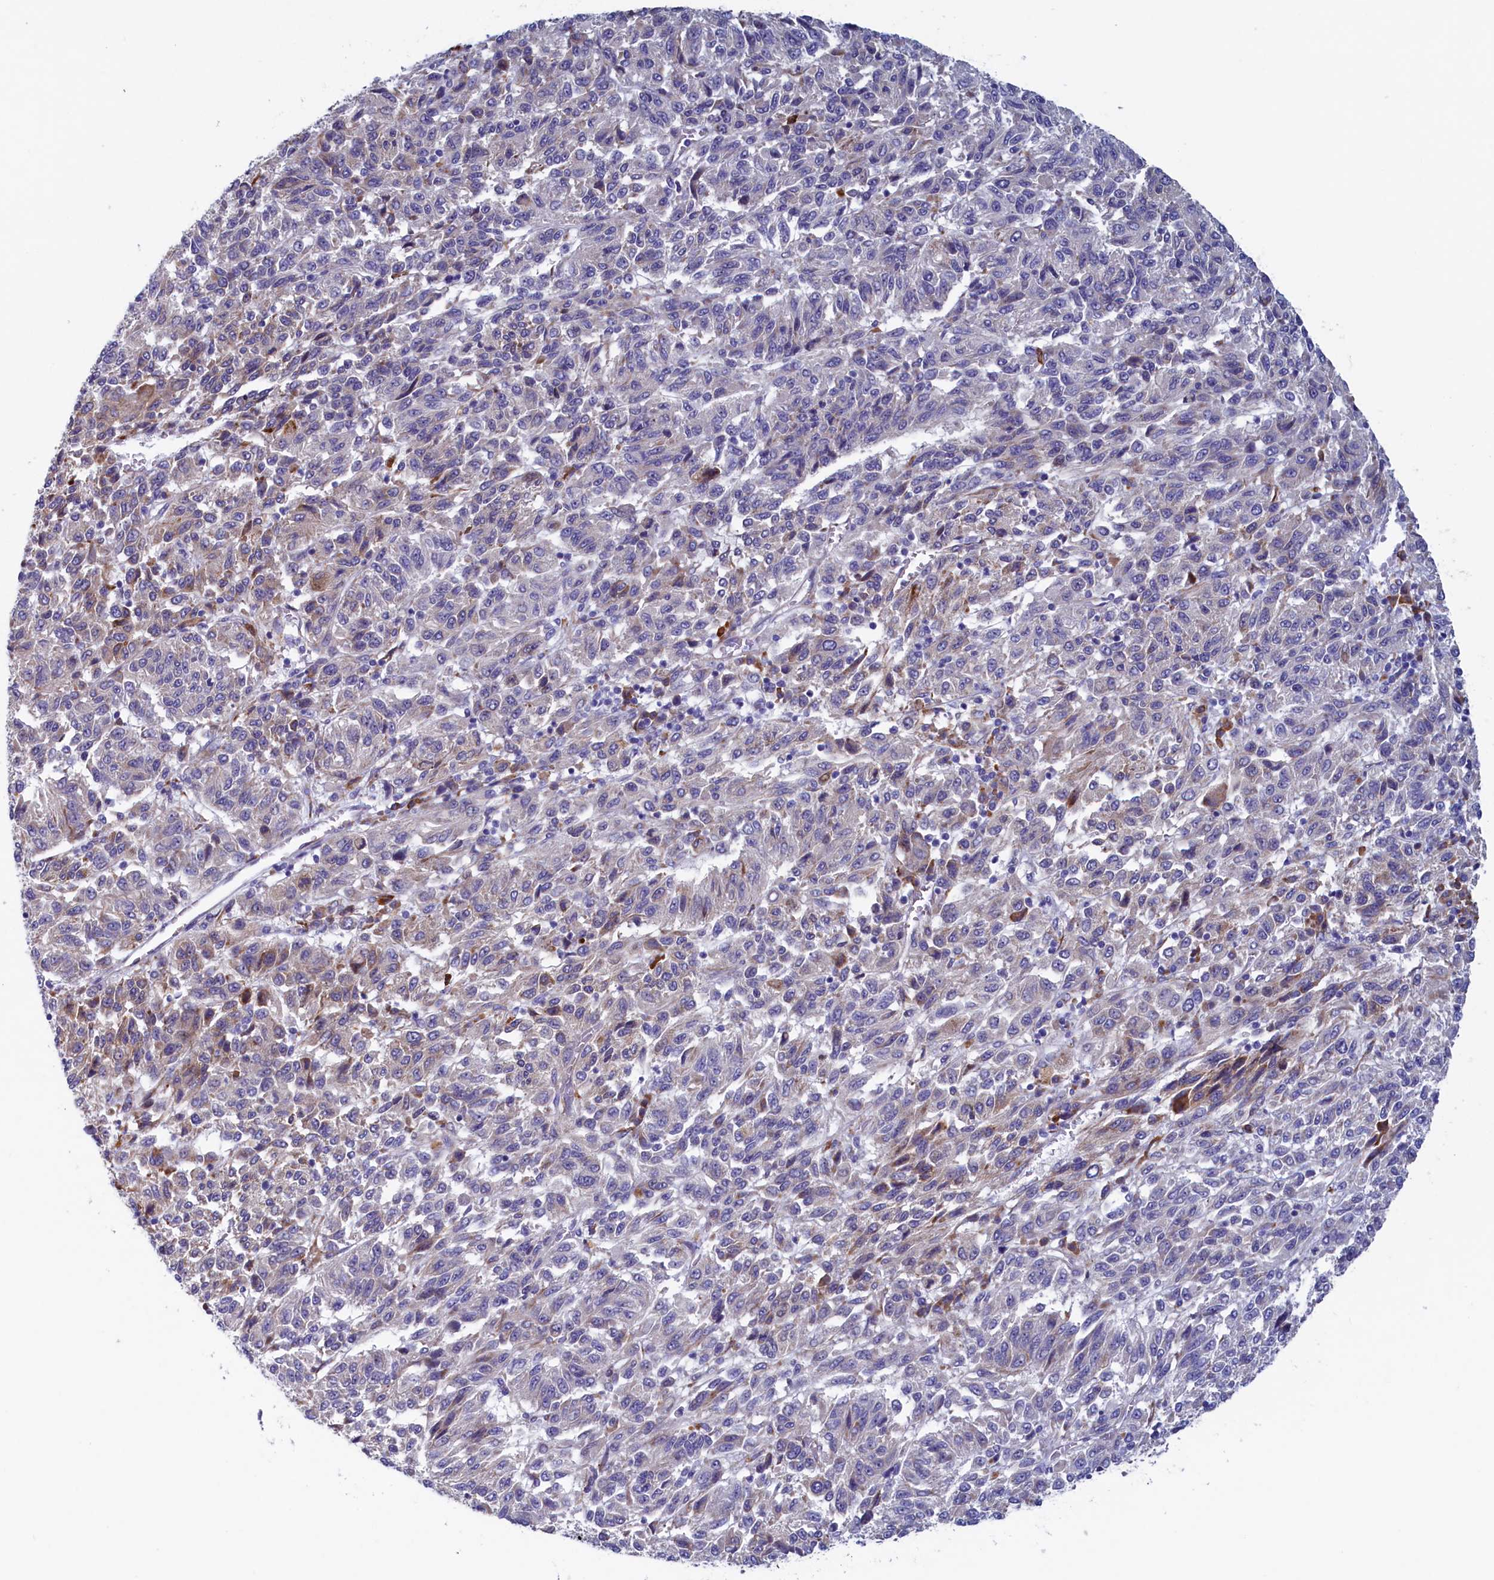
{"staining": {"intensity": "weak", "quantity": "<25%", "location": "cytoplasmic/membranous"}, "tissue": "melanoma", "cell_type": "Tumor cells", "image_type": "cancer", "snomed": [{"axis": "morphology", "description": "Malignant melanoma, Metastatic site"}, {"axis": "topography", "description": "Lung"}], "caption": "This is a image of IHC staining of malignant melanoma (metastatic site), which shows no staining in tumor cells. (DAB (3,3'-diaminobenzidine) IHC, high magnification).", "gene": "CBLIF", "patient": {"sex": "male", "age": 64}}